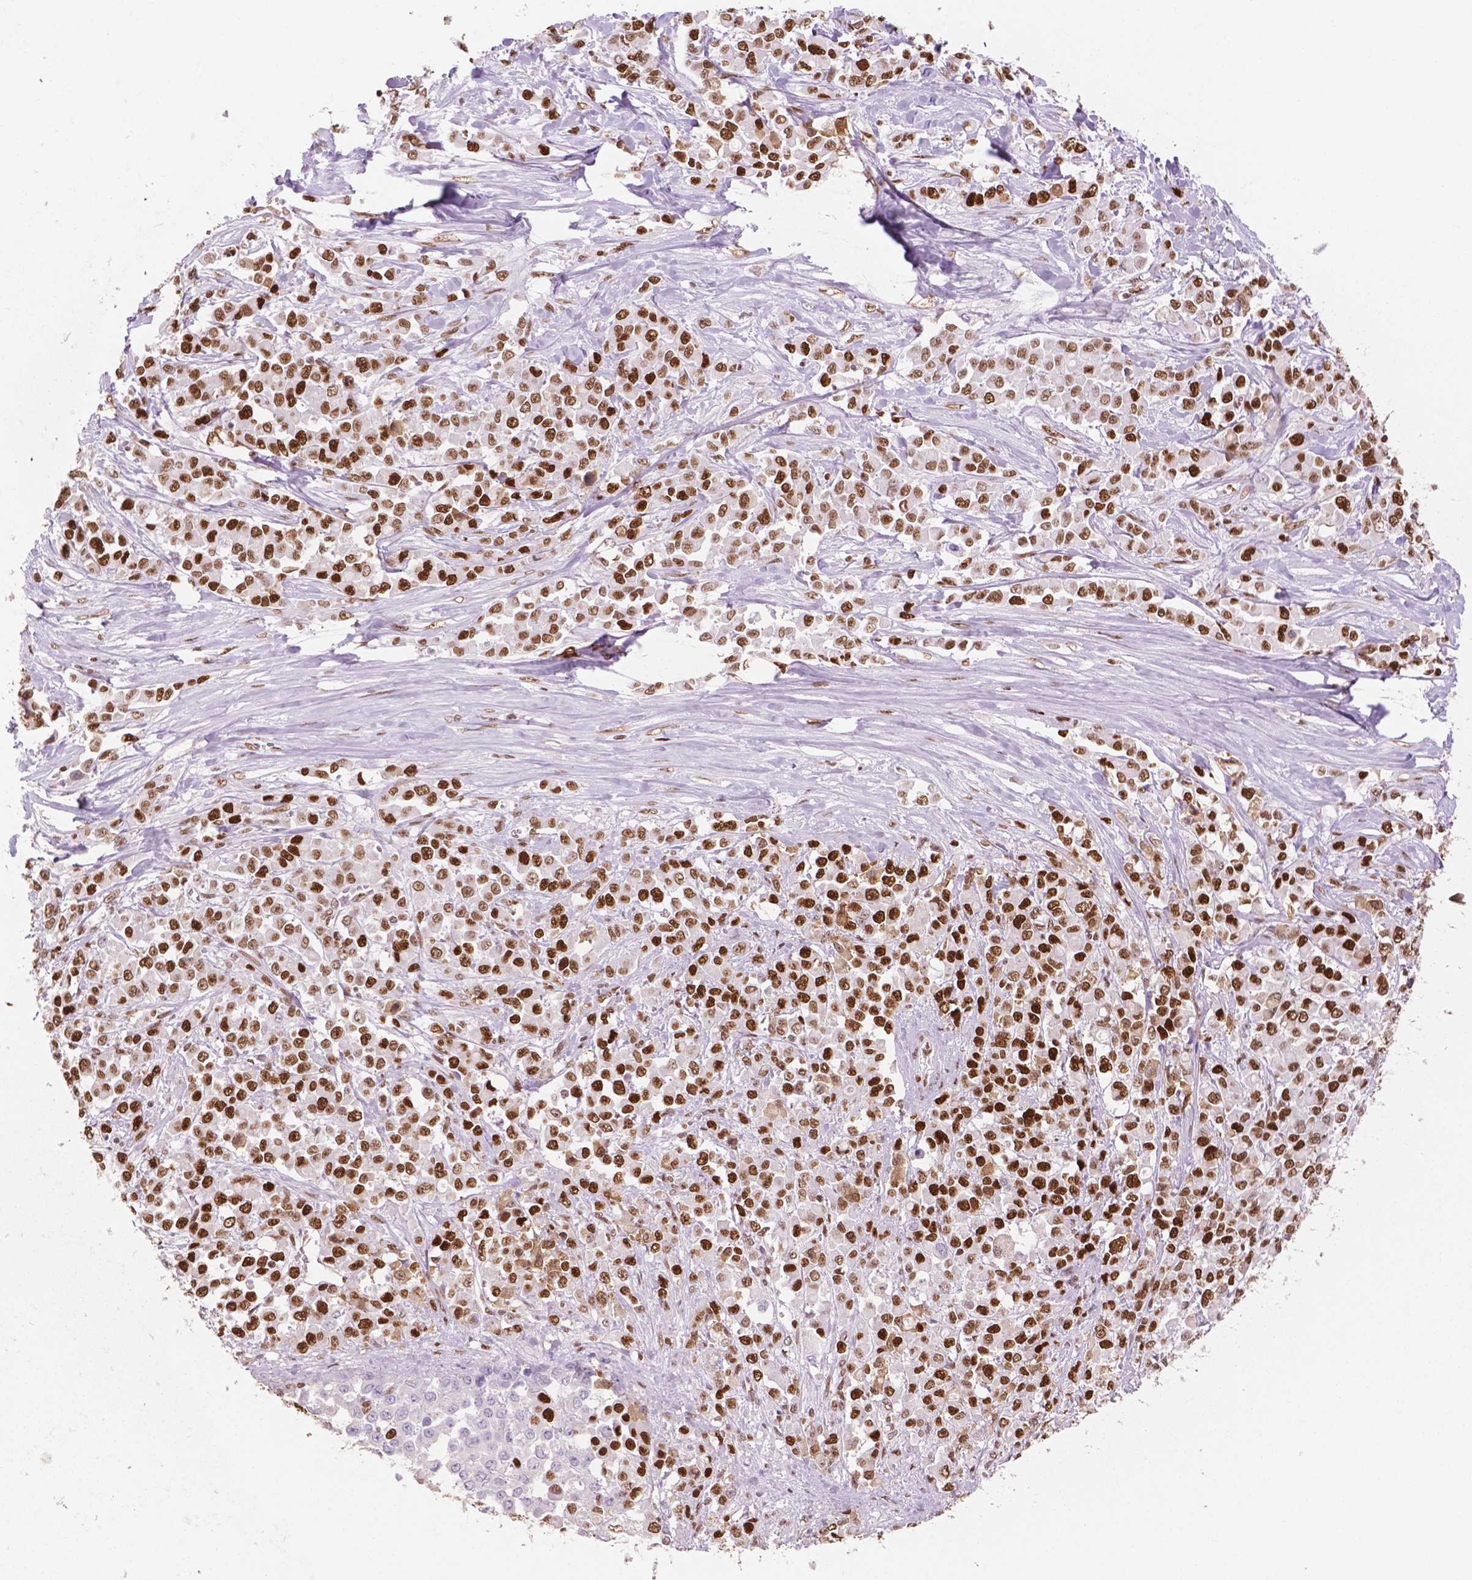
{"staining": {"intensity": "strong", "quantity": ">75%", "location": "nuclear"}, "tissue": "stomach cancer", "cell_type": "Tumor cells", "image_type": "cancer", "snomed": [{"axis": "morphology", "description": "Adenocarcinoma, NOS"}, {"axis": "topography", "description": "Stomach"}], "caption": "The immunohistochemical stain shows strong nuclear staining in tumor cells of stomach adenocarcinoma tissue.", "gene": "MSH6", "patient": {"sex": "female", "age": 76}}